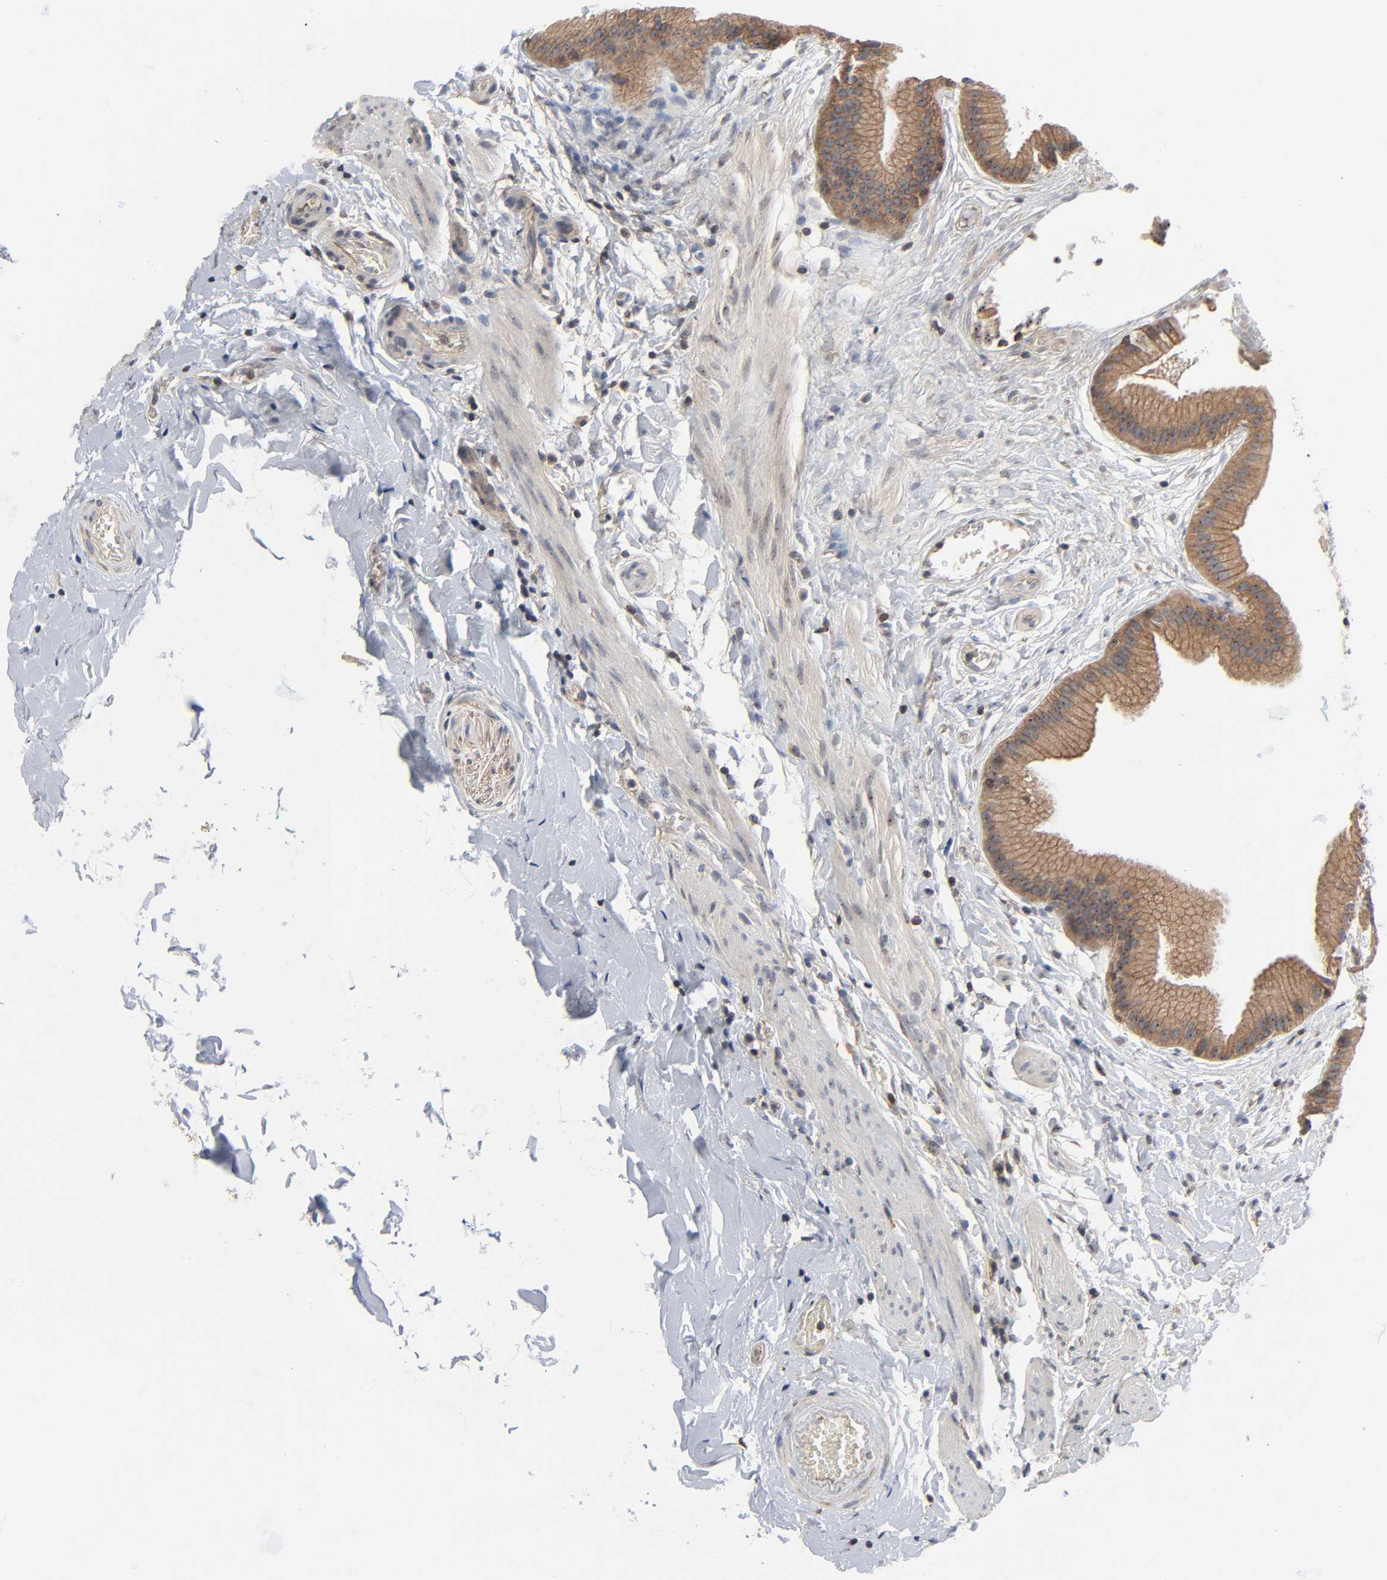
{"staining": {"intensity": "moderate", "quantity": ">75%", "location": "cytoplasmic/membranous,nuclear"}, "tissue": "gallbladder", "cell_type": "Glandular cells", "image_type": "normal", "snomed": [{"axis": "morphology", "description": "Normal tissue, NOS"}, {"axis": "topography", "description": "Gallbladder"}], "caption": "Protein expression analysis of unremarkable human gallbladder reveals moderate cytoplasmic/membranous,nuclear staining in approximately >75% of glandular cells.", "gene": "DDX10", "patient": {"sex": "female", "age": 63}}